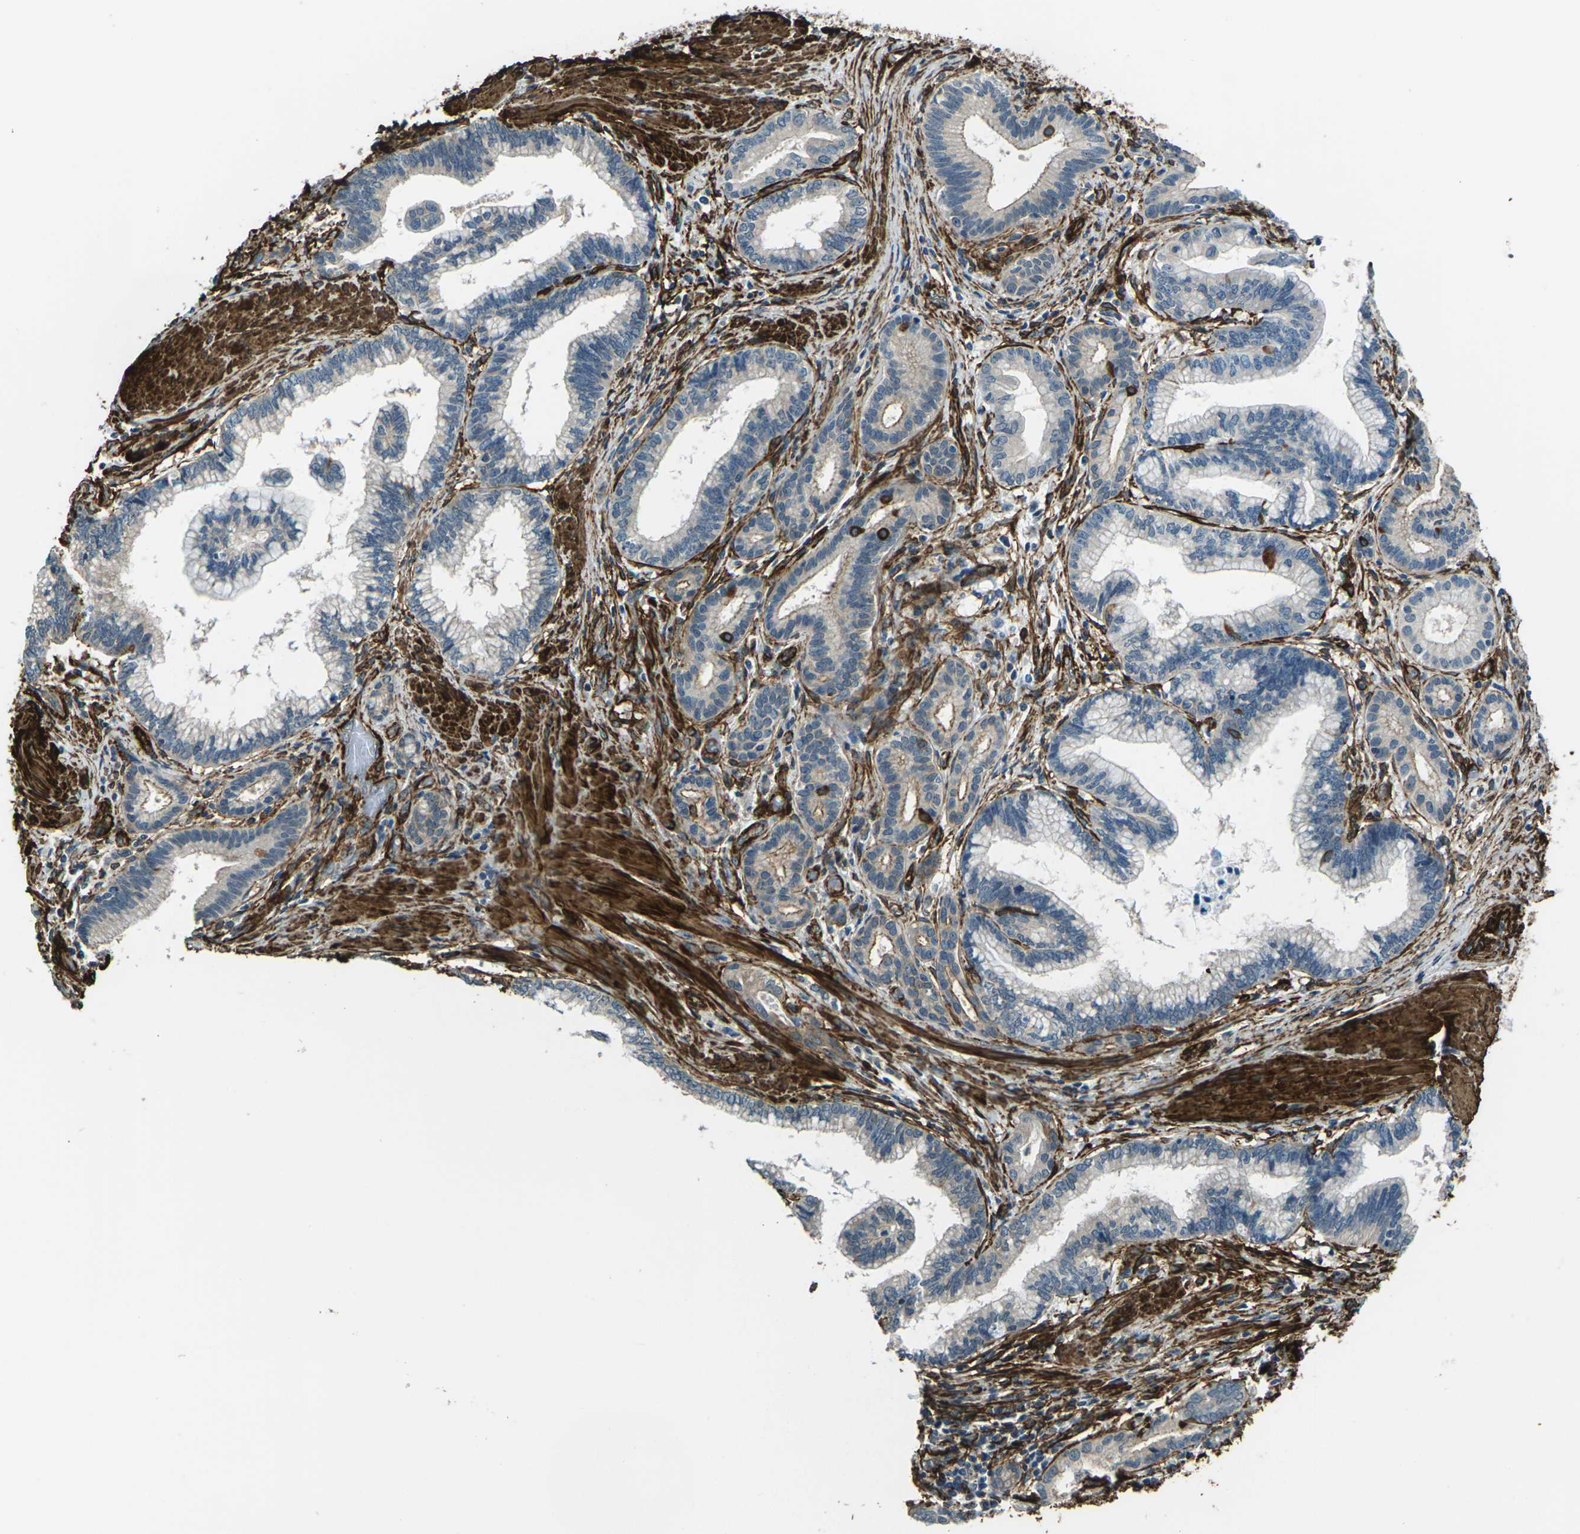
{"staining": {"intensity": "negative", "quantity": "none", "location": "none"}, "tissue": "pancreatic cancer", "cell_type": "Tumor cells", "image_type": "cancer", "snomed": [{"axis": "morphology", "description": "Adenocarcinoma, NOS"}, {"axis": "topography", "description": "Pancreas"}], "caption": "Pancreatic cancer stained for a protein using immunohistochemistry exhibits no staining tumor cells.", "gene": "GRAMD1C", "patient": {"sex": "female", "age": 64}}